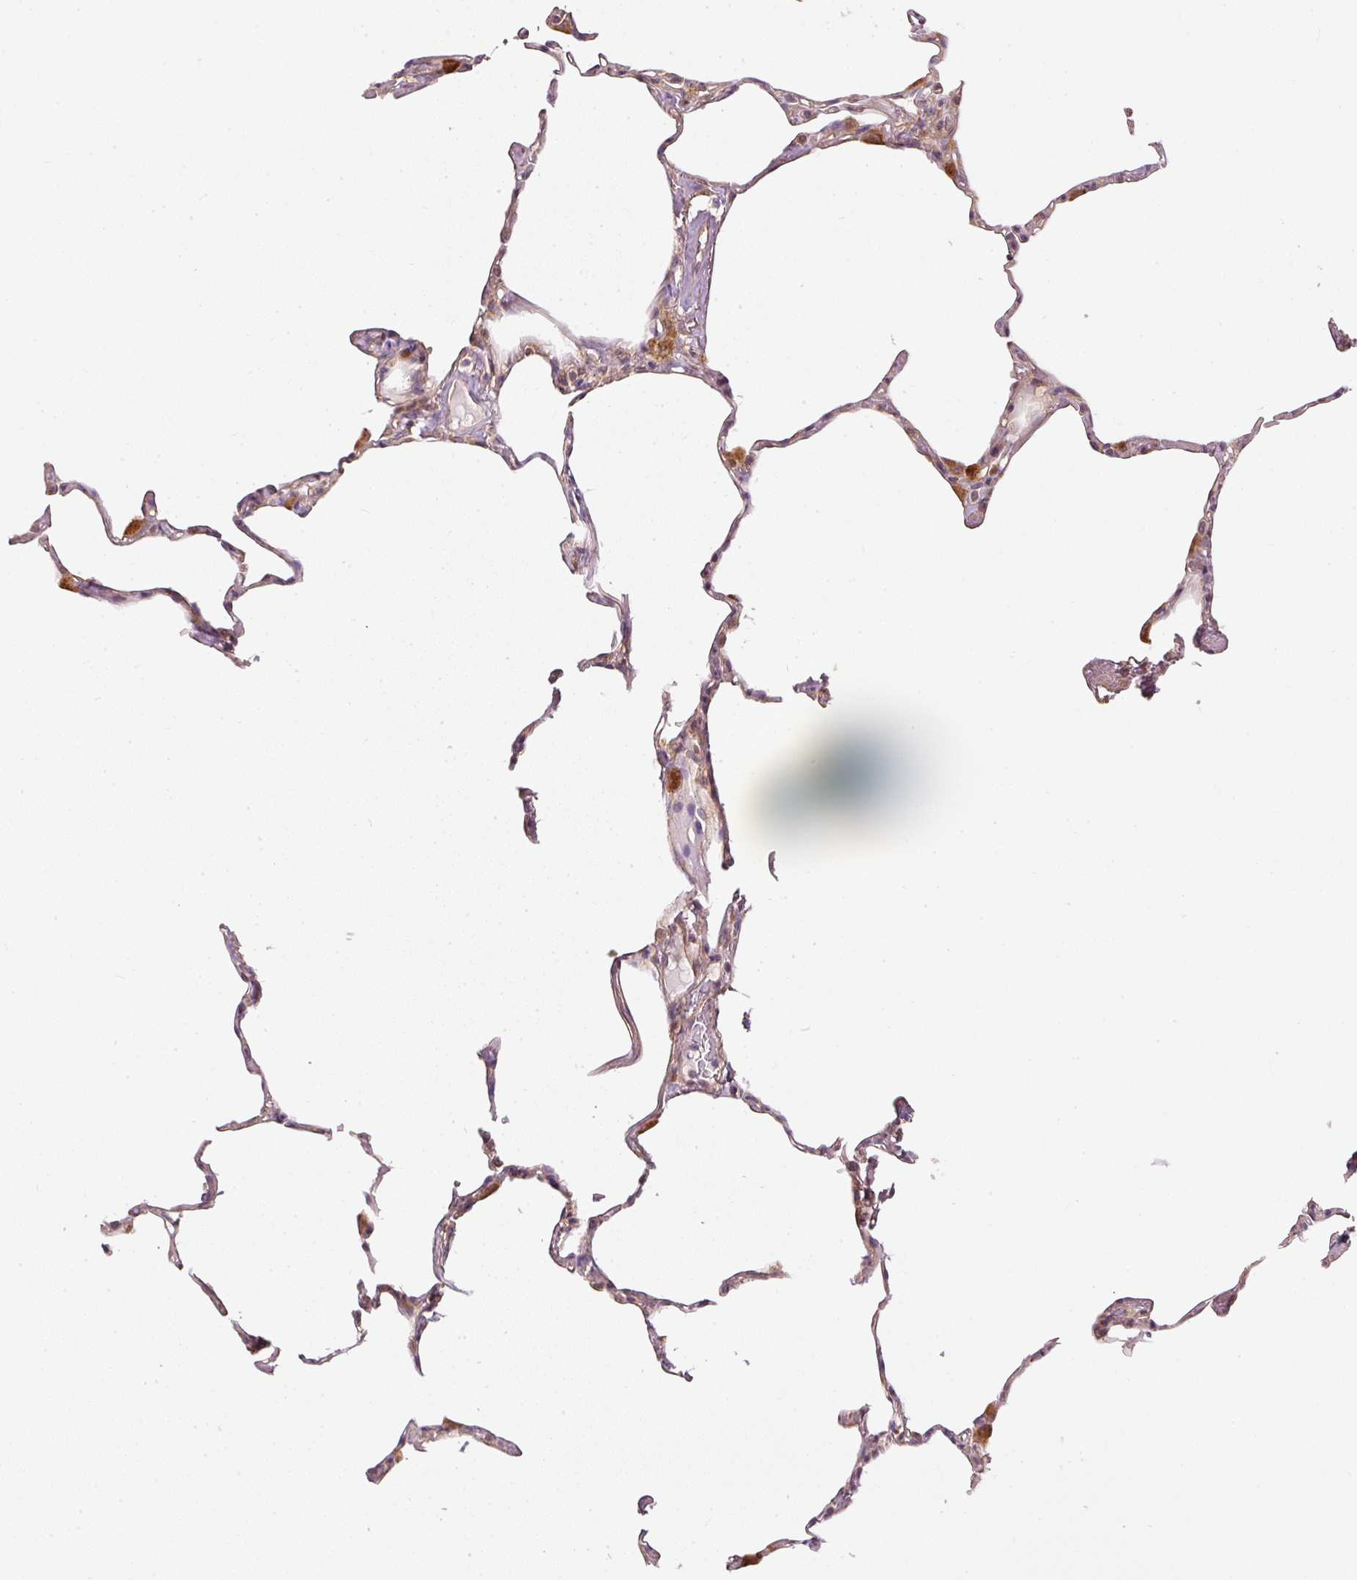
{"staining": {"intensity": "moderate", "quantity": "<25%", "location": "cytoplasmic/membranous"}, "tissue": "lung", "cell_type": "Alveolar cells", "image_type": "normal", "snomed": [{"axis": "morphology", "description": "Normal tissue, NOS"}, {"axis": "topography", "description": "Lung"}], "caption": "This micrograph shows immunohistochemistry (IHC) staining of benign human lung, with low moderate cytoplasmic/membranous expression in about <25% of alveolar cells.", "gene": "MTHFD1L", "patient": {"sex": "male", "age": 65}}